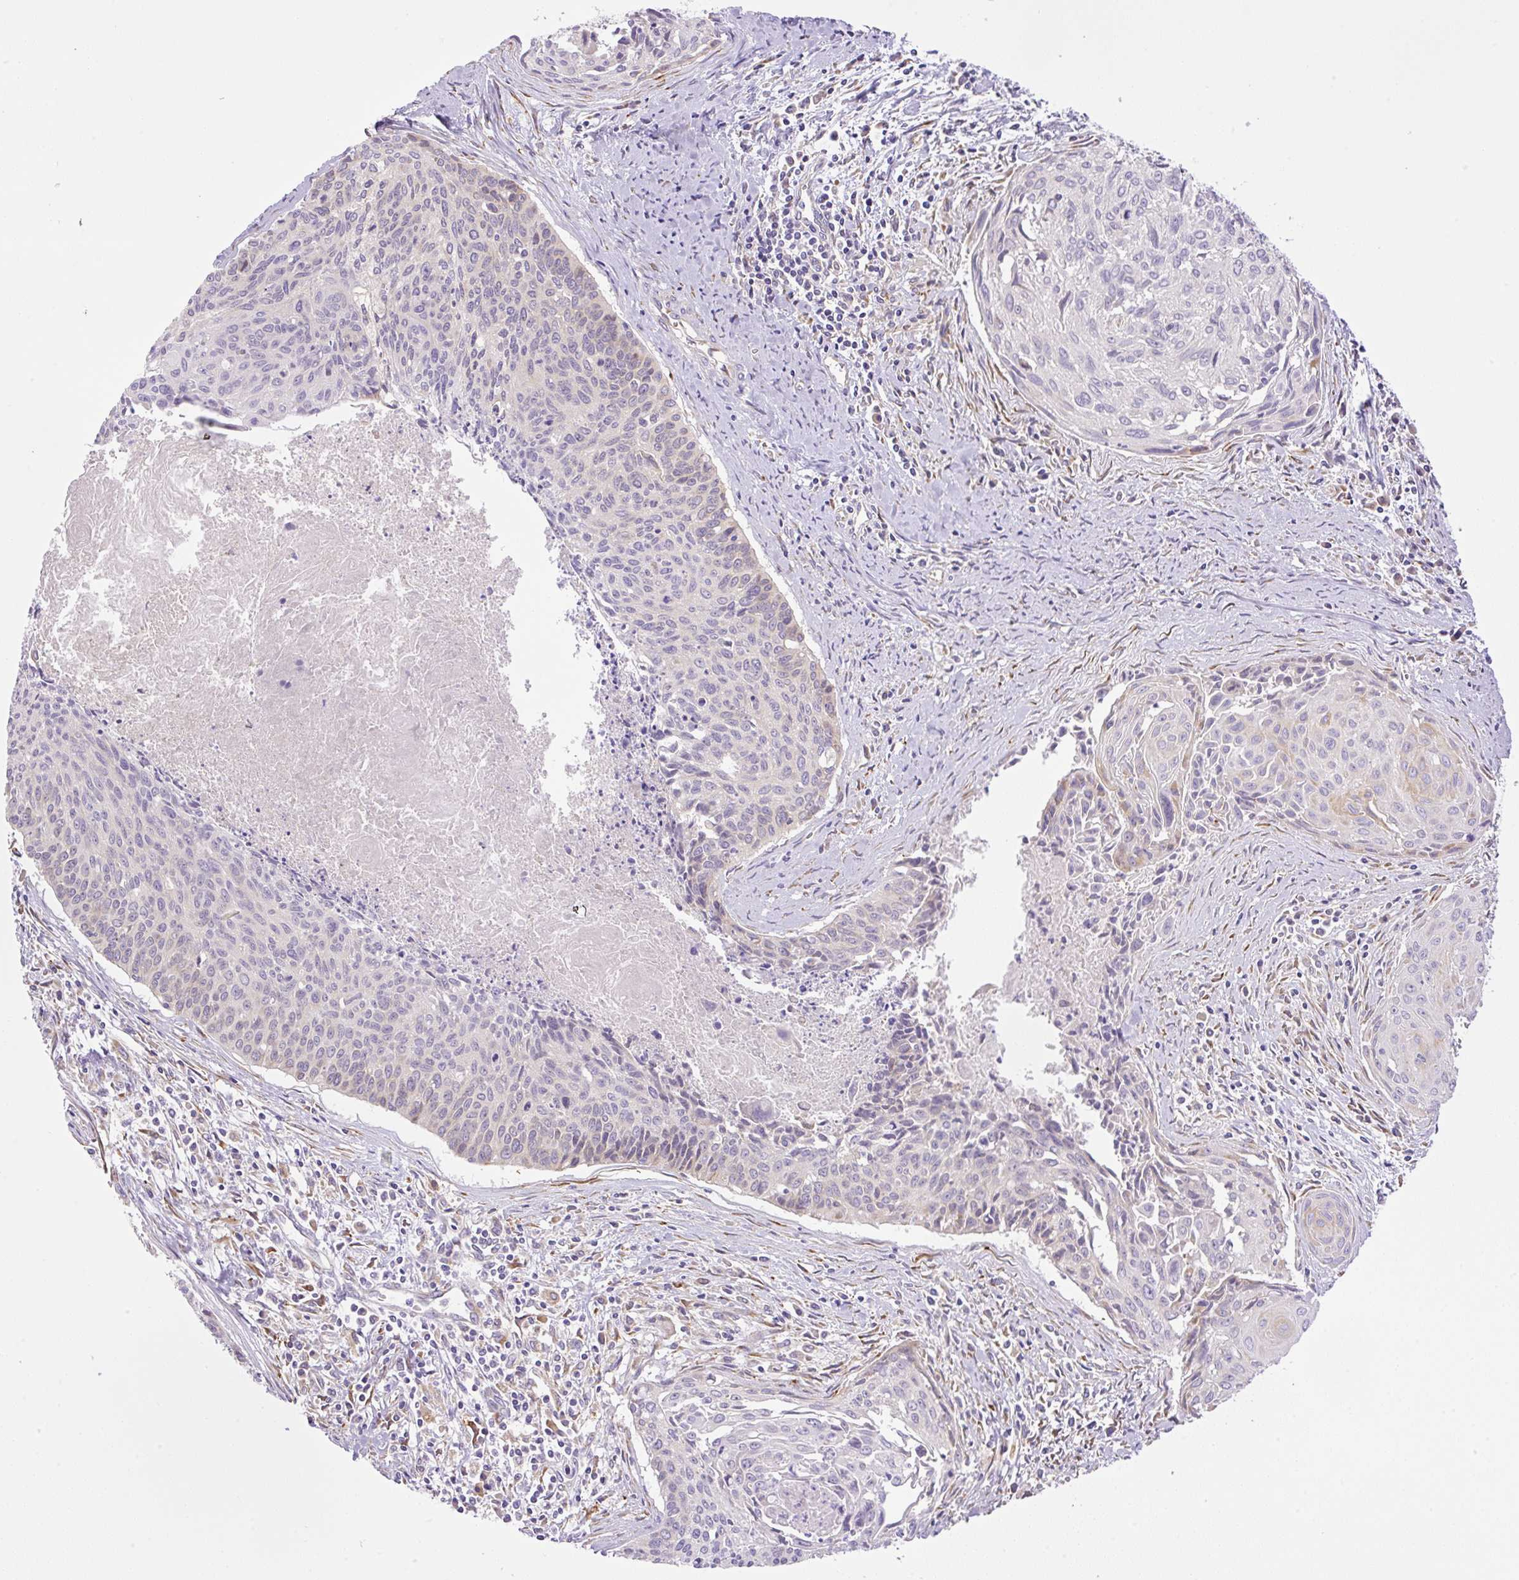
{"staining": {"intensity": "moderate", "quantity": "<25%", "location": "cytoplasmic/membranous"}, "tissue": "cervical cancer", "cell_type": "Tumor cells", "image_type": "cancer", "snomed": [{"axis": "morphology", "description": "Squamous cell carcinoma, NOS"}, {"axis": "topography", "description": "Cervix"}], "caption": "About <25% of tumor cells in human cervical cancer (squamous cell carcinoma) reveal moderate cytoplasmic/membranous protein expression as visualized by brown immunohistochemical staining.", "gene": "POFUT1", "patient": {"sex": "female", "age": 55}}